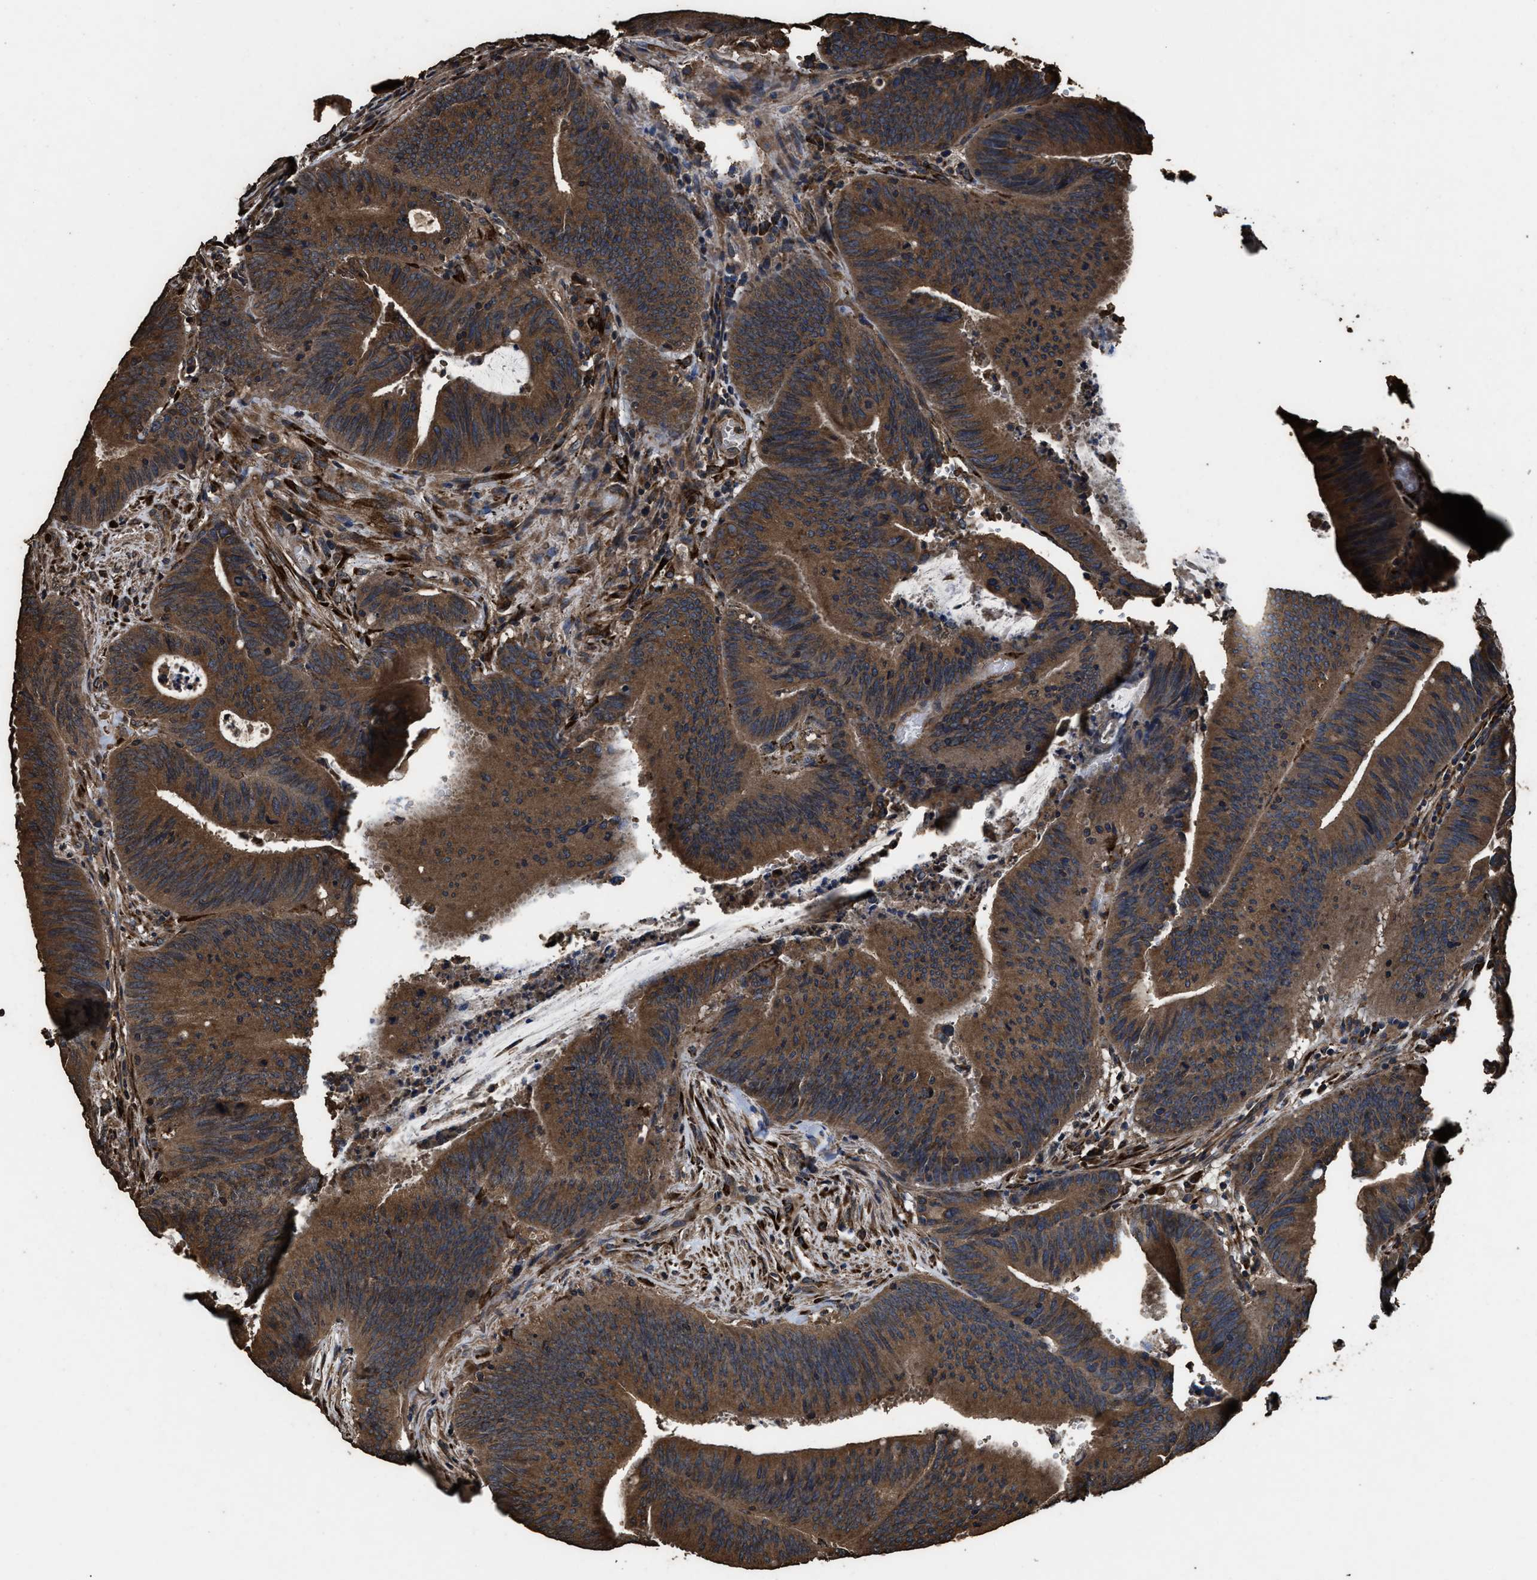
{"staining": {"intensity": "strong", "quantity": ">75%", "location": "cytoplasmic/membranous"}, "tissue": "colorectal cancer", "cell_type": "Tumor cells", "image_type": "cancer", "snomed": [{"axis": "morphology", "description": "Normal tissue, NOS"}, {"axis": "morphology", "description": "Adenocarcinoma, NOS"}, {"axis": "topography", "description": "Rectum"}], "caption": "Tumor cells display high levels of strong cytoplasmic/membranous expression in approximately >75% of cells in human colorectal cancer (adenocarcinoma). Using DAB (3,3'-diaminobenzidine) (brown) and hematoxylin (blue) stains, captured at high magnification using brightfield microscopy.", "gene": "ZMYND19", "patient": {"sex": "female", "age": 66}}